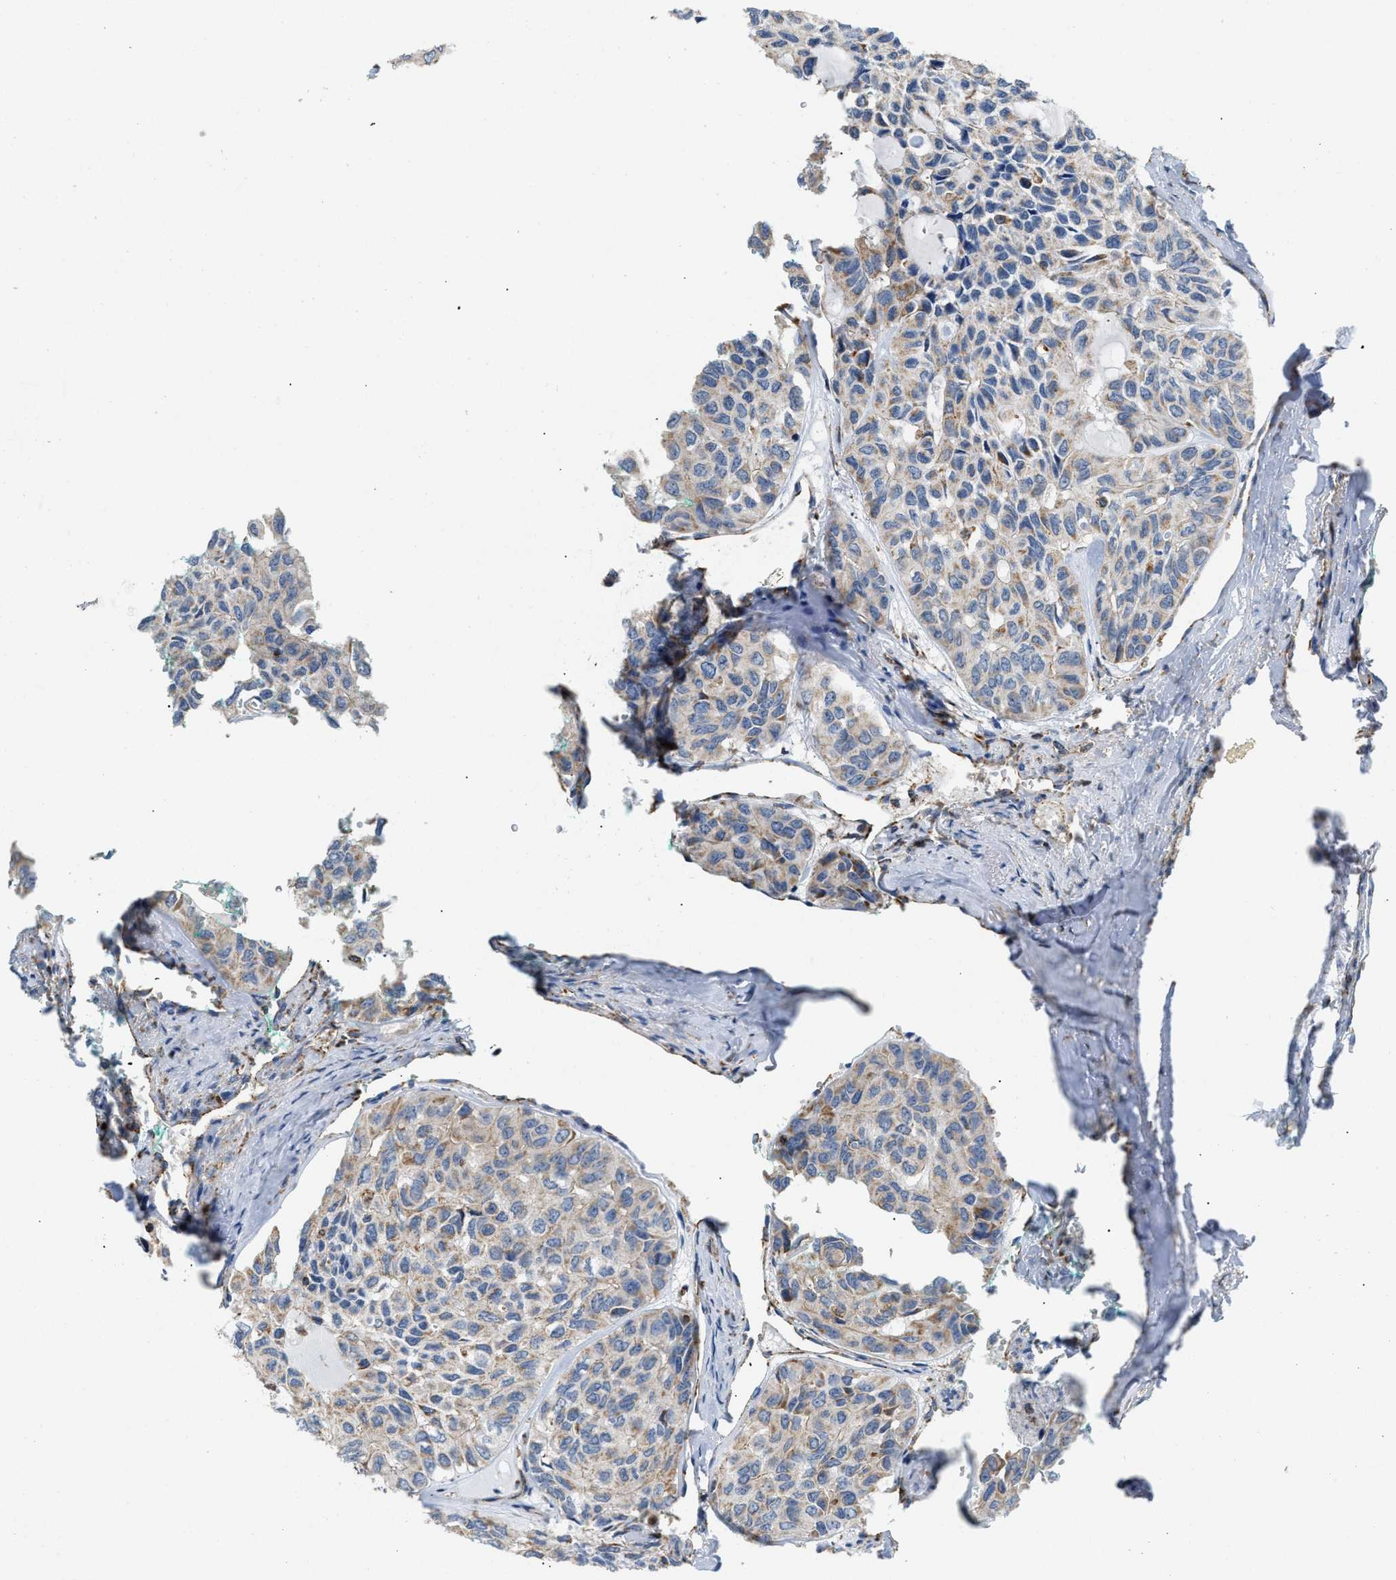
{"staining": {"intensity": "moderate", "quantity": "<25%", "location": "cytoplasmic/membranous"}, "tissue": "head and neck cancer", "cell_type": "Tumor cells", "image_type": "cancer", "snomed": [{"axis": "morphology", "description": "Adenocarcinoma, NOS"}, {"axis": "topography", "description": "Salivary gland, NOS"}, {"axis": "topography", "description": "Head-Neck"}], "caption": "Tumor cells reveal low levels of moderate cytoplasmic/membranous staining in about <25% of cells in human adenocarcinoma (head and neck). (DAB (3,3'-diaminobenzidine) IHC with brightfield microscopy, high magnification).", "gene": "GRB10", "patient": {"sex": "female", "age": 76}}